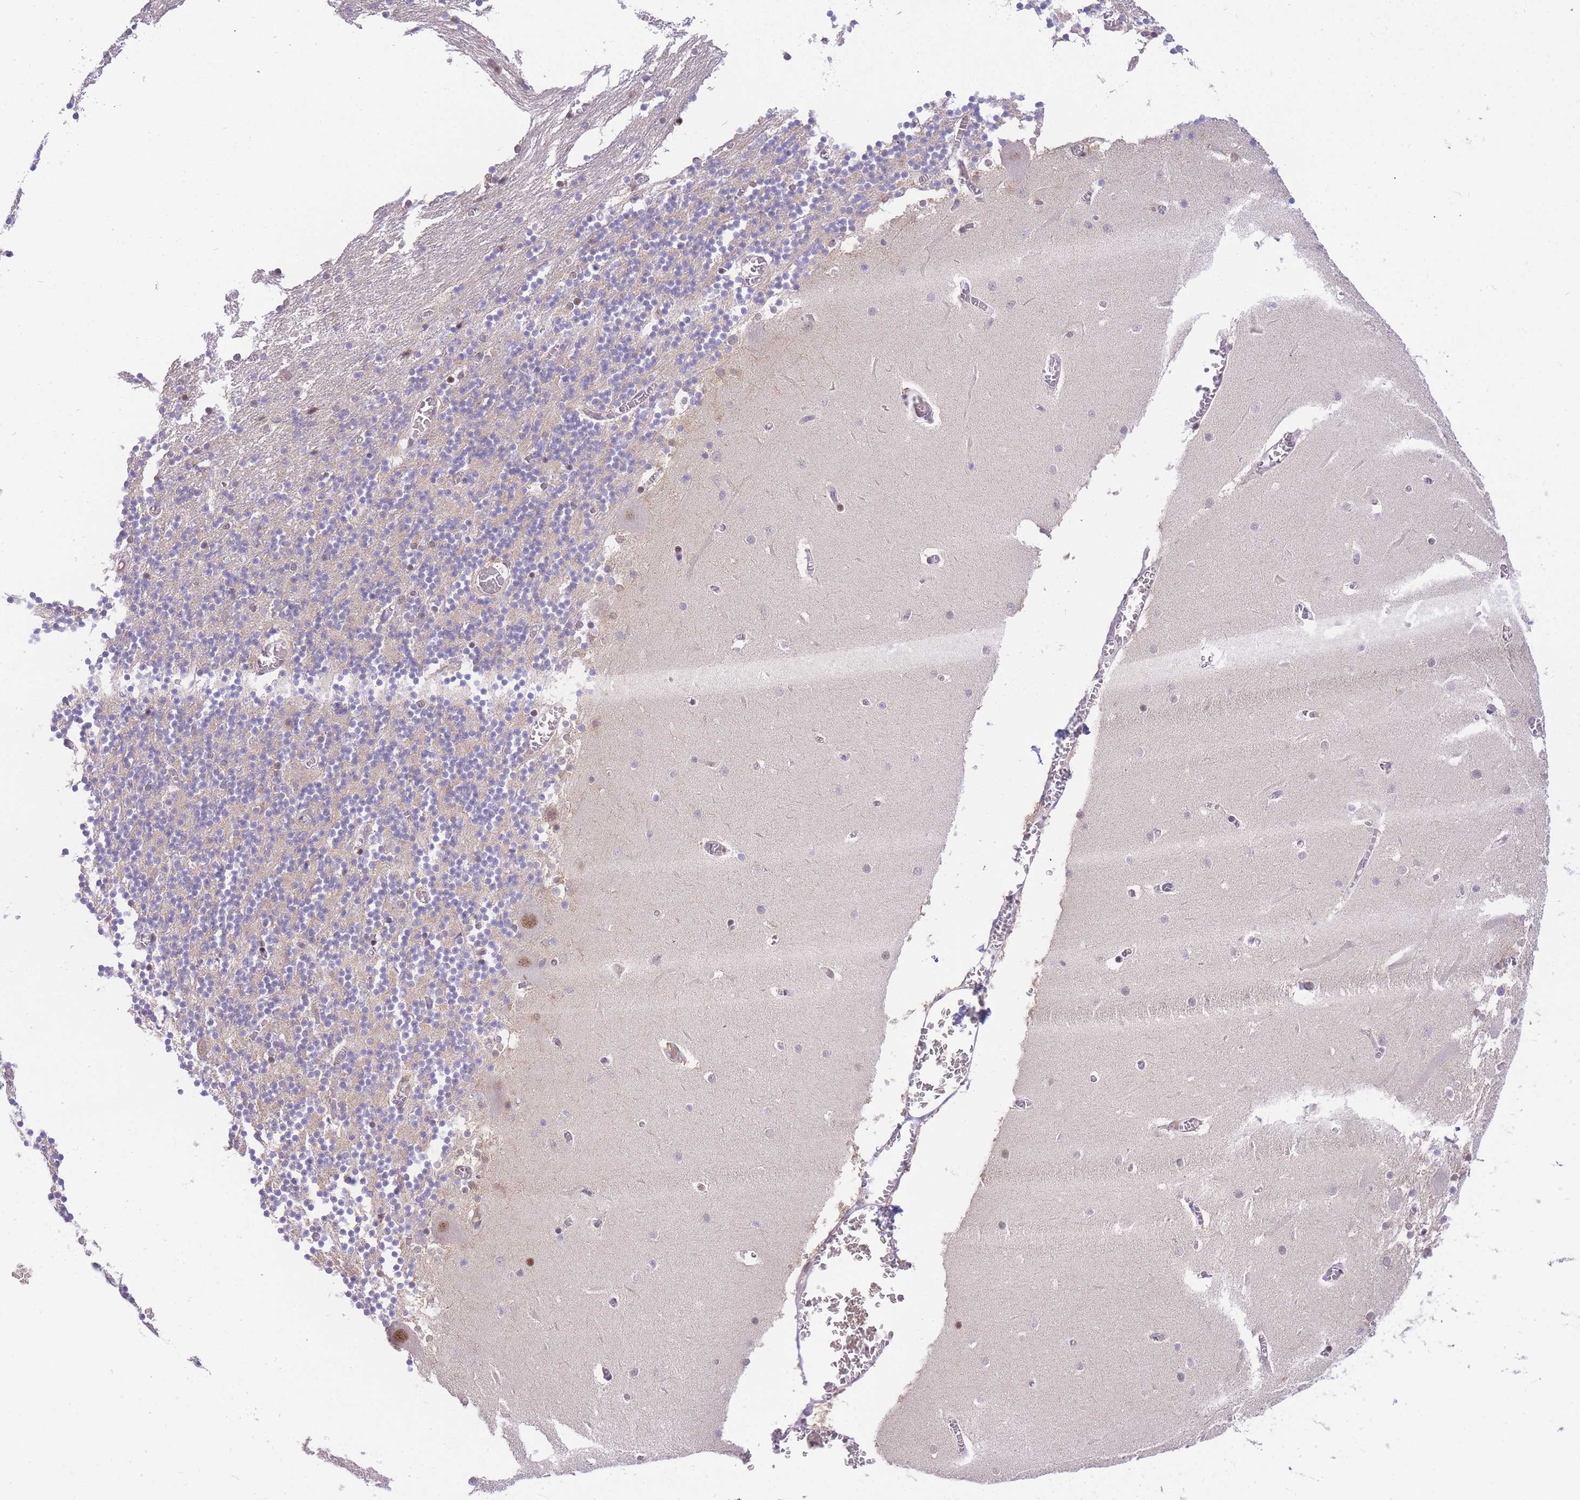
{"staining": {"intensity": "negative", "quantity": "none", "location": "none"}, "tissue": "cerebellum", "cell_type": "Cells in granular layer", "image_type": "normal", "snomed": [{"axis": "morphology", "description": "Normal tissue, NOS"}, {"axis": "topography", "description": "Cerebellum"}], "caption": "High magnification brightfield microscopy of unremarkable cerebellum stained with DAB (brown) and counterstained with hematoxylin (blue): cells in granular layer show no significant expression. (Stains: DAB immunohistochemistry with hematoxylin counter stain, Microscopy: brightfield microscopy at high magnification).", "gene": "PUS10", "patient": {"sex": "female", "age": 28}}